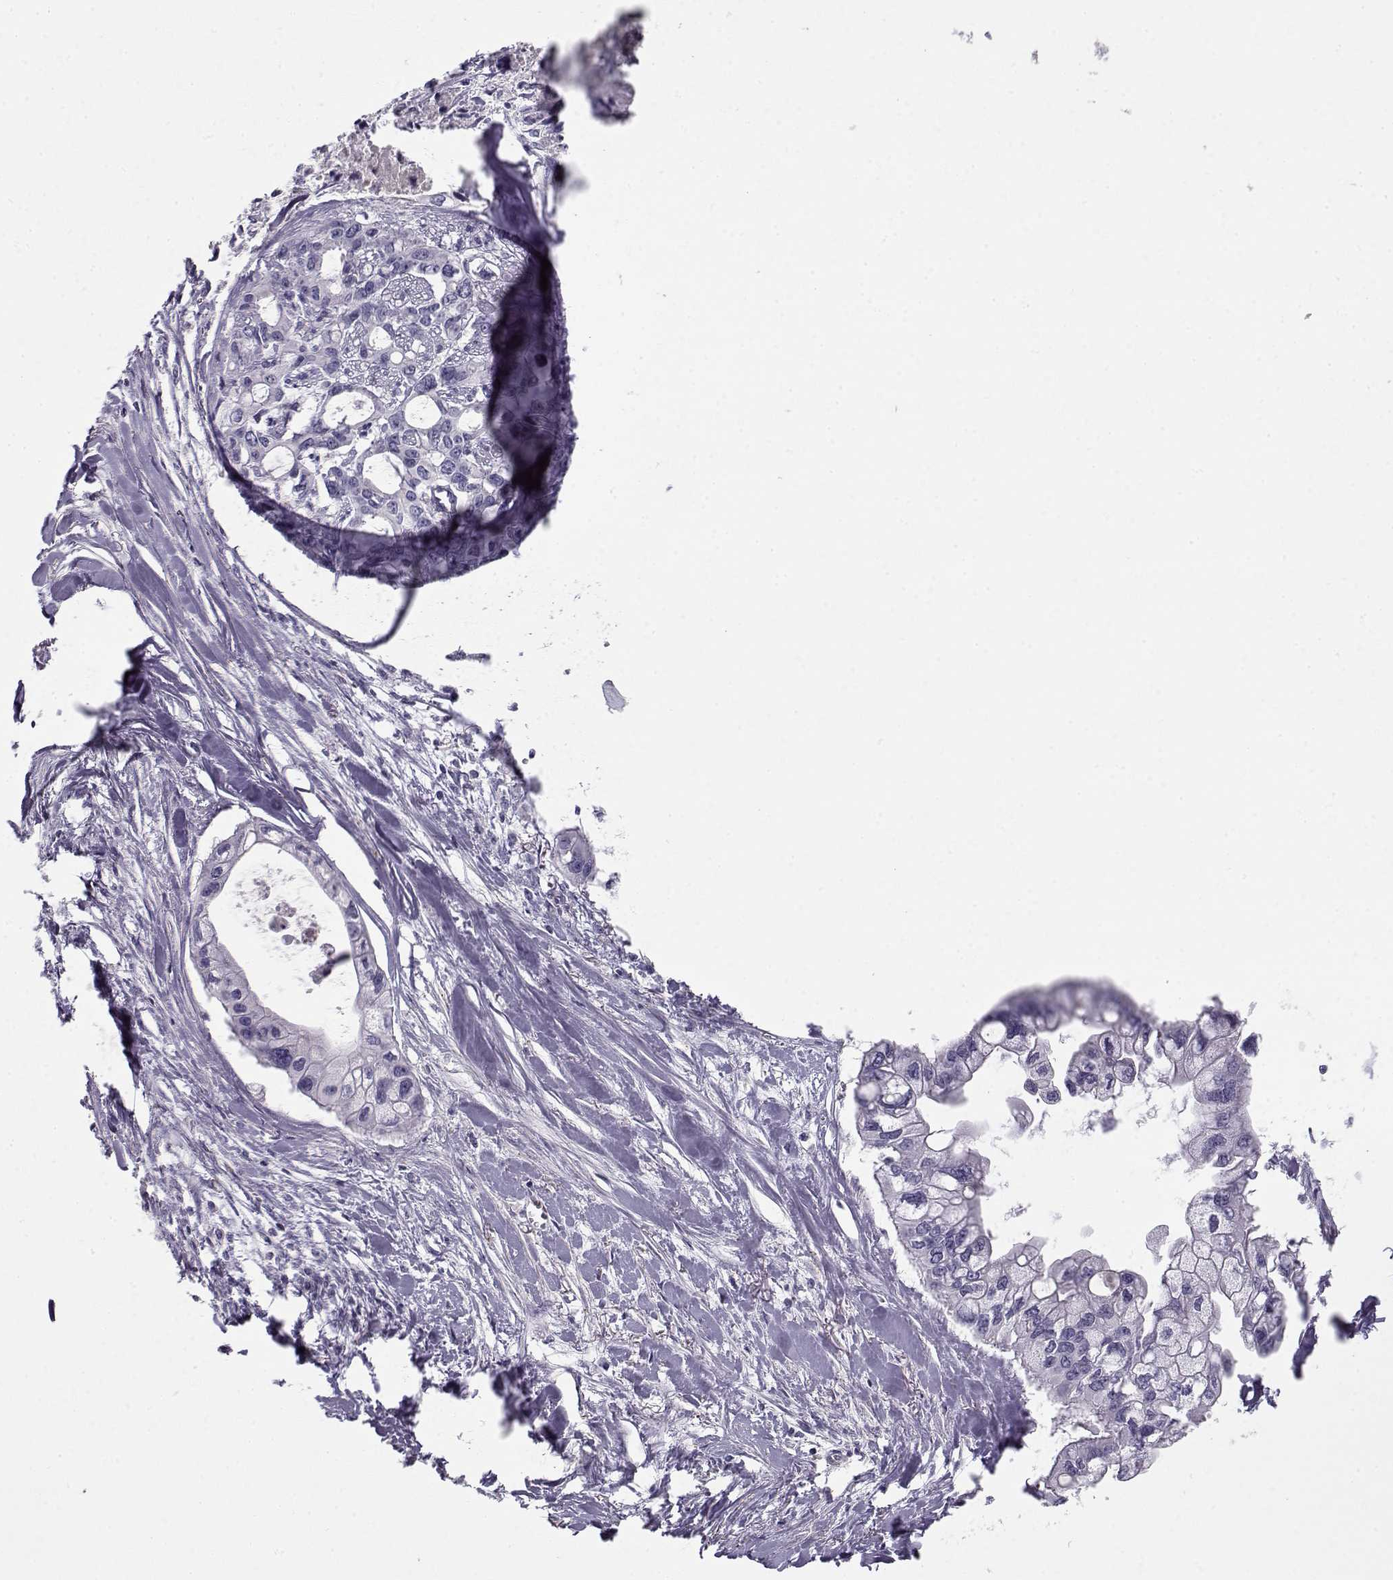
{"staining": {"intensity": "negative", "quantity": "none", "location": "none"}, "tissue": "pancreatic cancer", "cell_type": "Tumor cells", "image_type": "cancer", "snomed": [{"axis": "morphology", "description": "Adenocarcinoma, NOS"}, {"axis": "topography", "description": "Pancreas"}], "caption": "A high-resolution image shows immunohistochemistry (IHC) staining of pancreatic cancer (adenocarcinoma), which demonstrates no significant expression in tumor cells.", "gene": "MYO1A", "patient": {"sex": "male", "age": 60}}